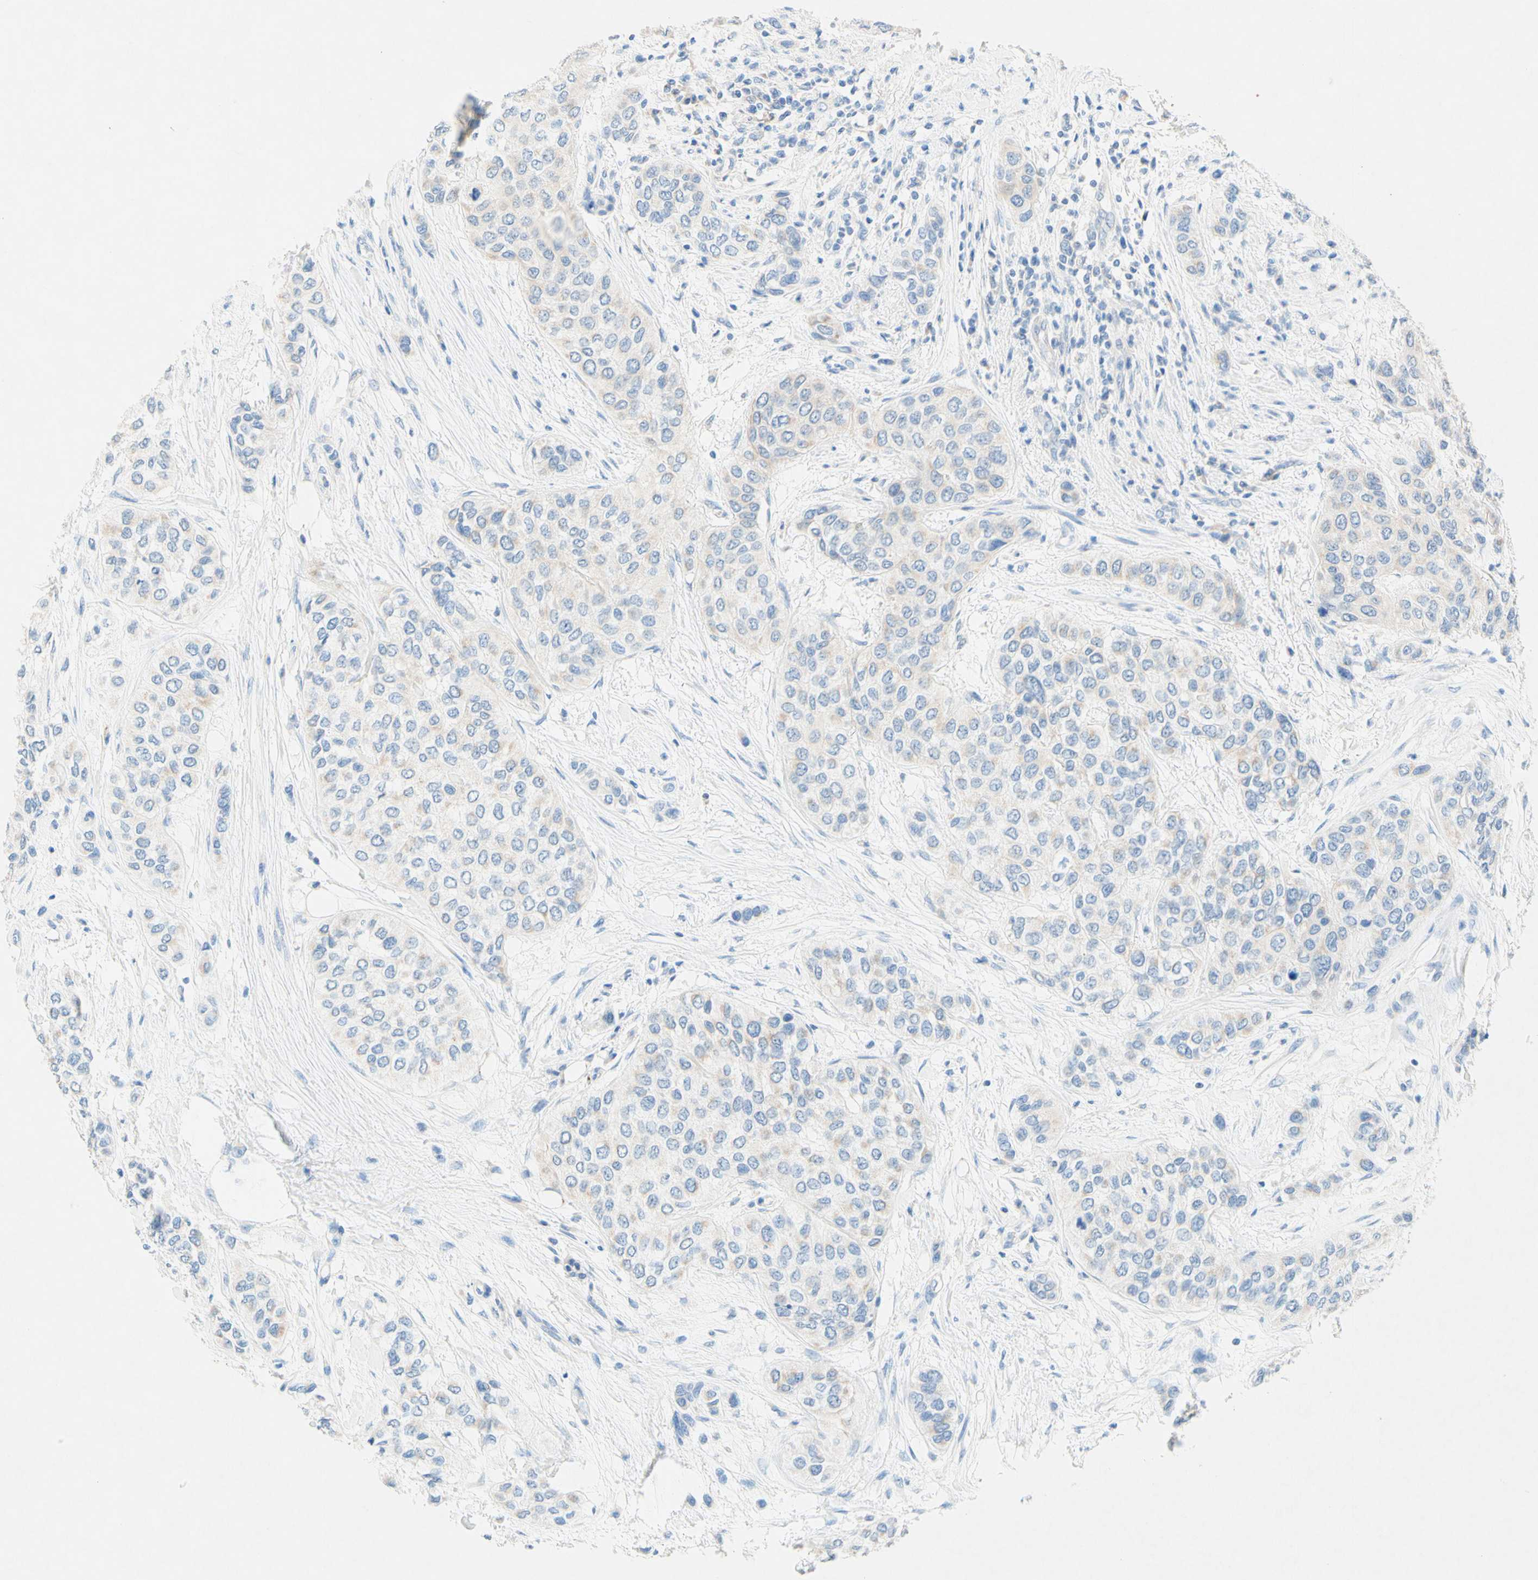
{"staining": {"intensity": "negative", "quantity": "none", "location": "none"}, "tissue": "urothelial cancer", "cell_type": "Tumor cells", "image_type": "cancer", "snomed": [{"axis": "morphology", "description": "Urothelial carcinoma, High grade"}, {"axis": "topography", "description": "Urinary bladder"}], "caption": "Tumor cells show no significant staining in urothelial carcinoma (high-grade). Brightfield microscopy of immunohistochemistry stained with DAB (3,3'-diaminobenzidine) (brown) and hematoxylin (blue), captured at high magnification.", "gene": "SLC46A1", "patient": {"sex": "female", "age": 56}}